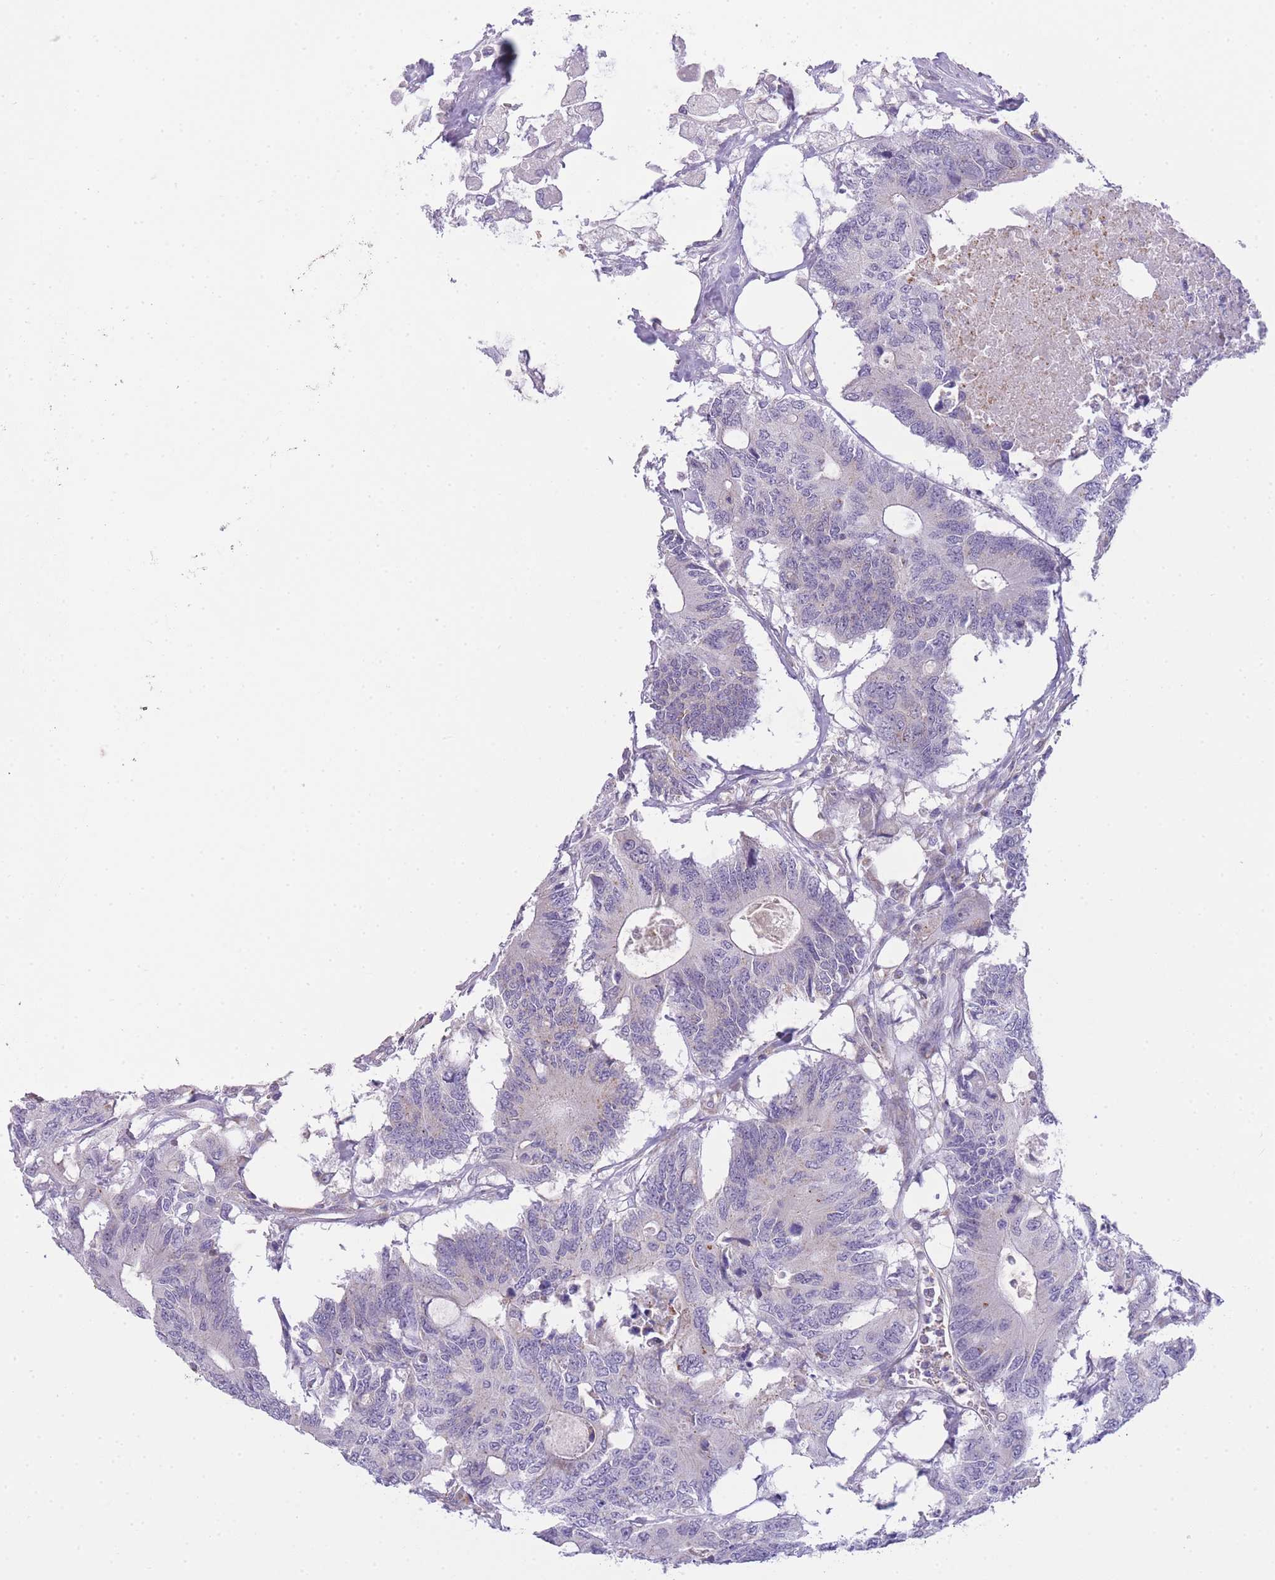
{"staining": {"intensity": "negative", "quantity": "none", "location": "none"}, "tissue": "colorectal cancer", "cell_type": "Tumor cells", "image_type": "cancer", "snomed": [{"axis": "morphology", "description": "Adenocarcinoma, NOS"}, {"axis": "topography", "description": "Colon"}], "caption": "High magnification brightfield microscopy of colorectal cancer (adenocarcinoma) stained with DAB (brown) and counterstained with hematoxylin (blue): tumor cells show no significant staining.", "gene": "CTBP1", "patient": {"sex": "male", "age": 71}}